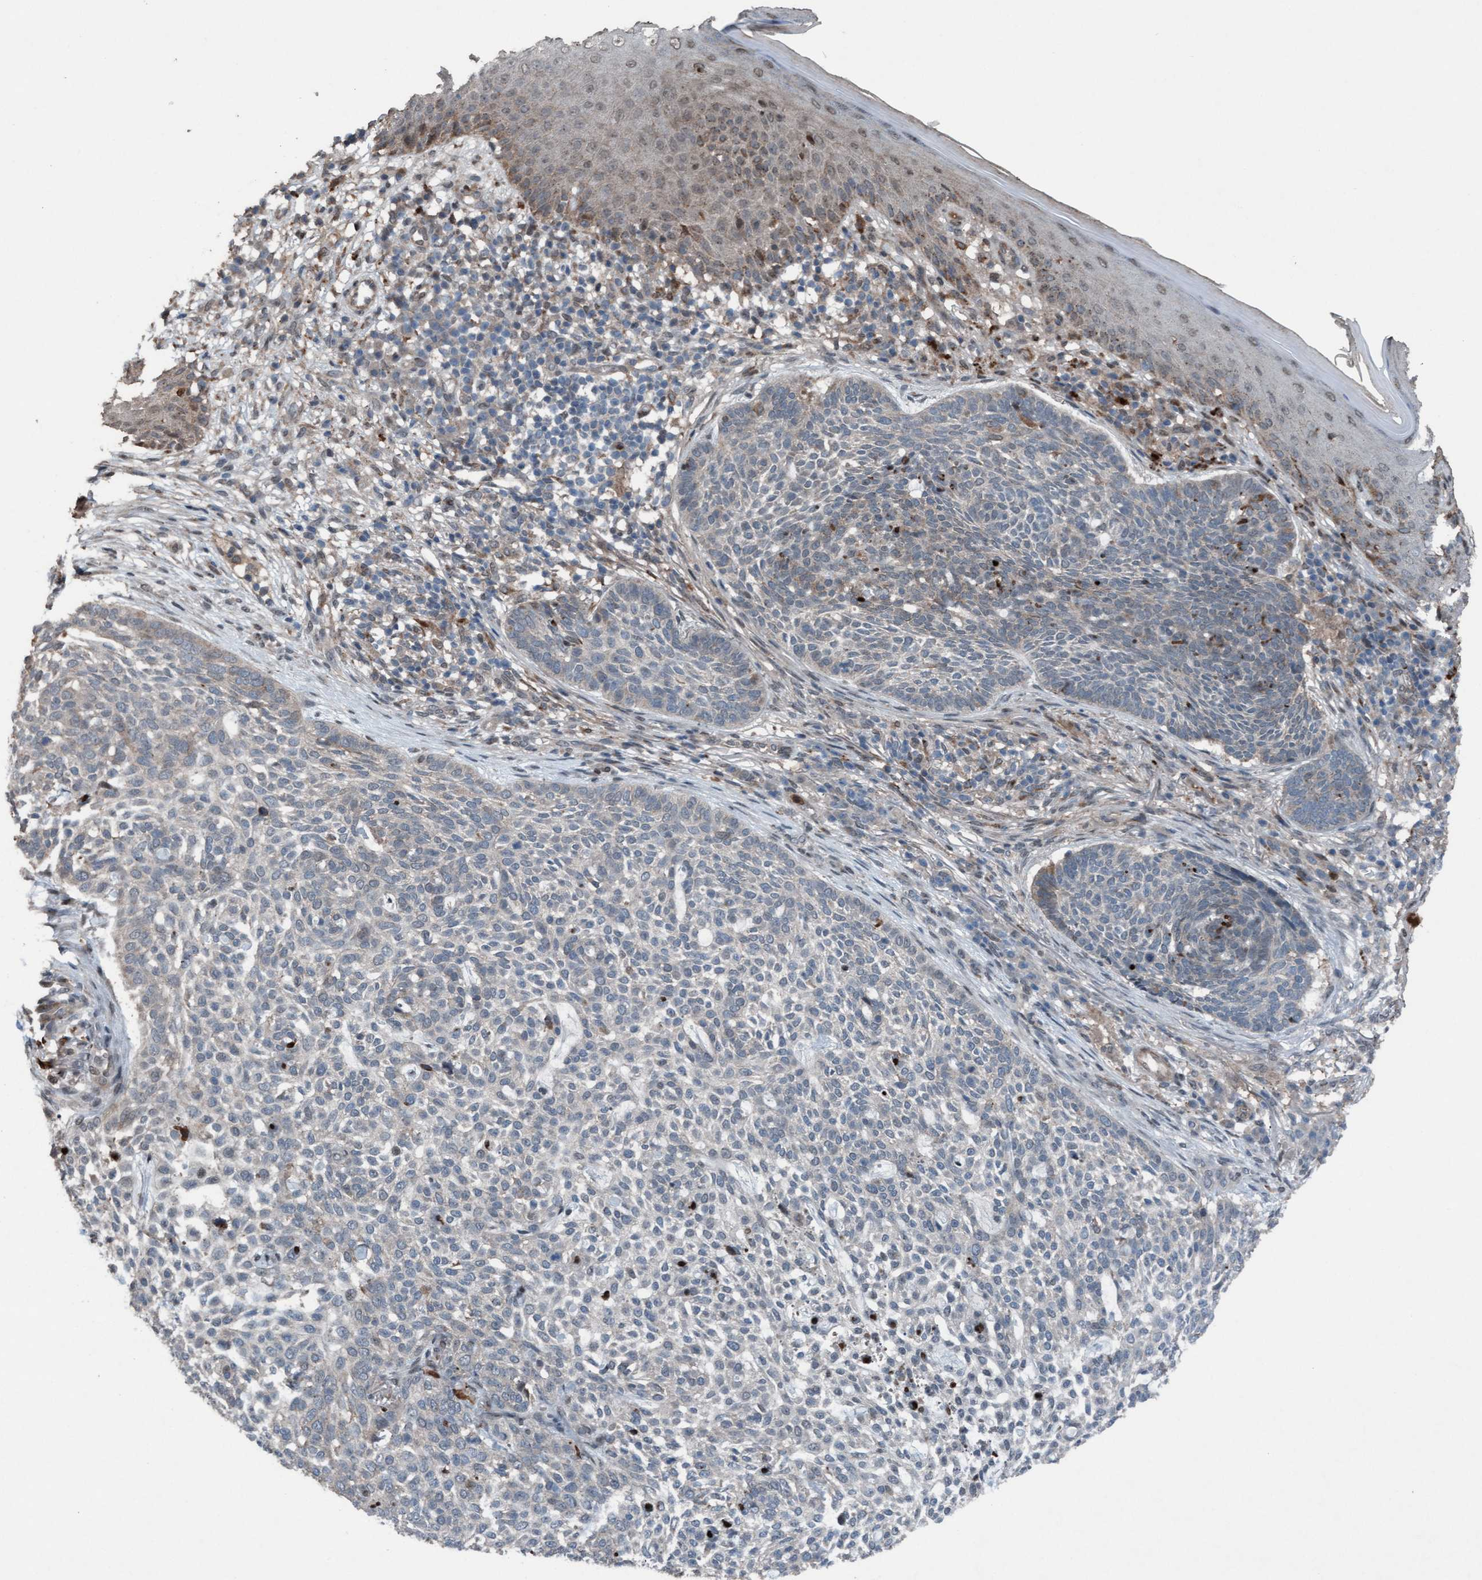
{"staining": {"intensity": "weak", "quantity": "<25%", "location": "cytoplasmic/membranous"}, "tissue": "skin cancer", "cell_type": "Tumor cells", "image_type": "cancer", "snomed": [{"axis": "morphology", "description": "Basal cell carcinoma"}, {"axis": "topography", "description": "Skin"}], "caption": "Tumor cells show no significant protein staining in skin cancer (basal cell carcinoma).", "gene": "PLXNB2", "patient": {"sex": "female", "age": 64}}